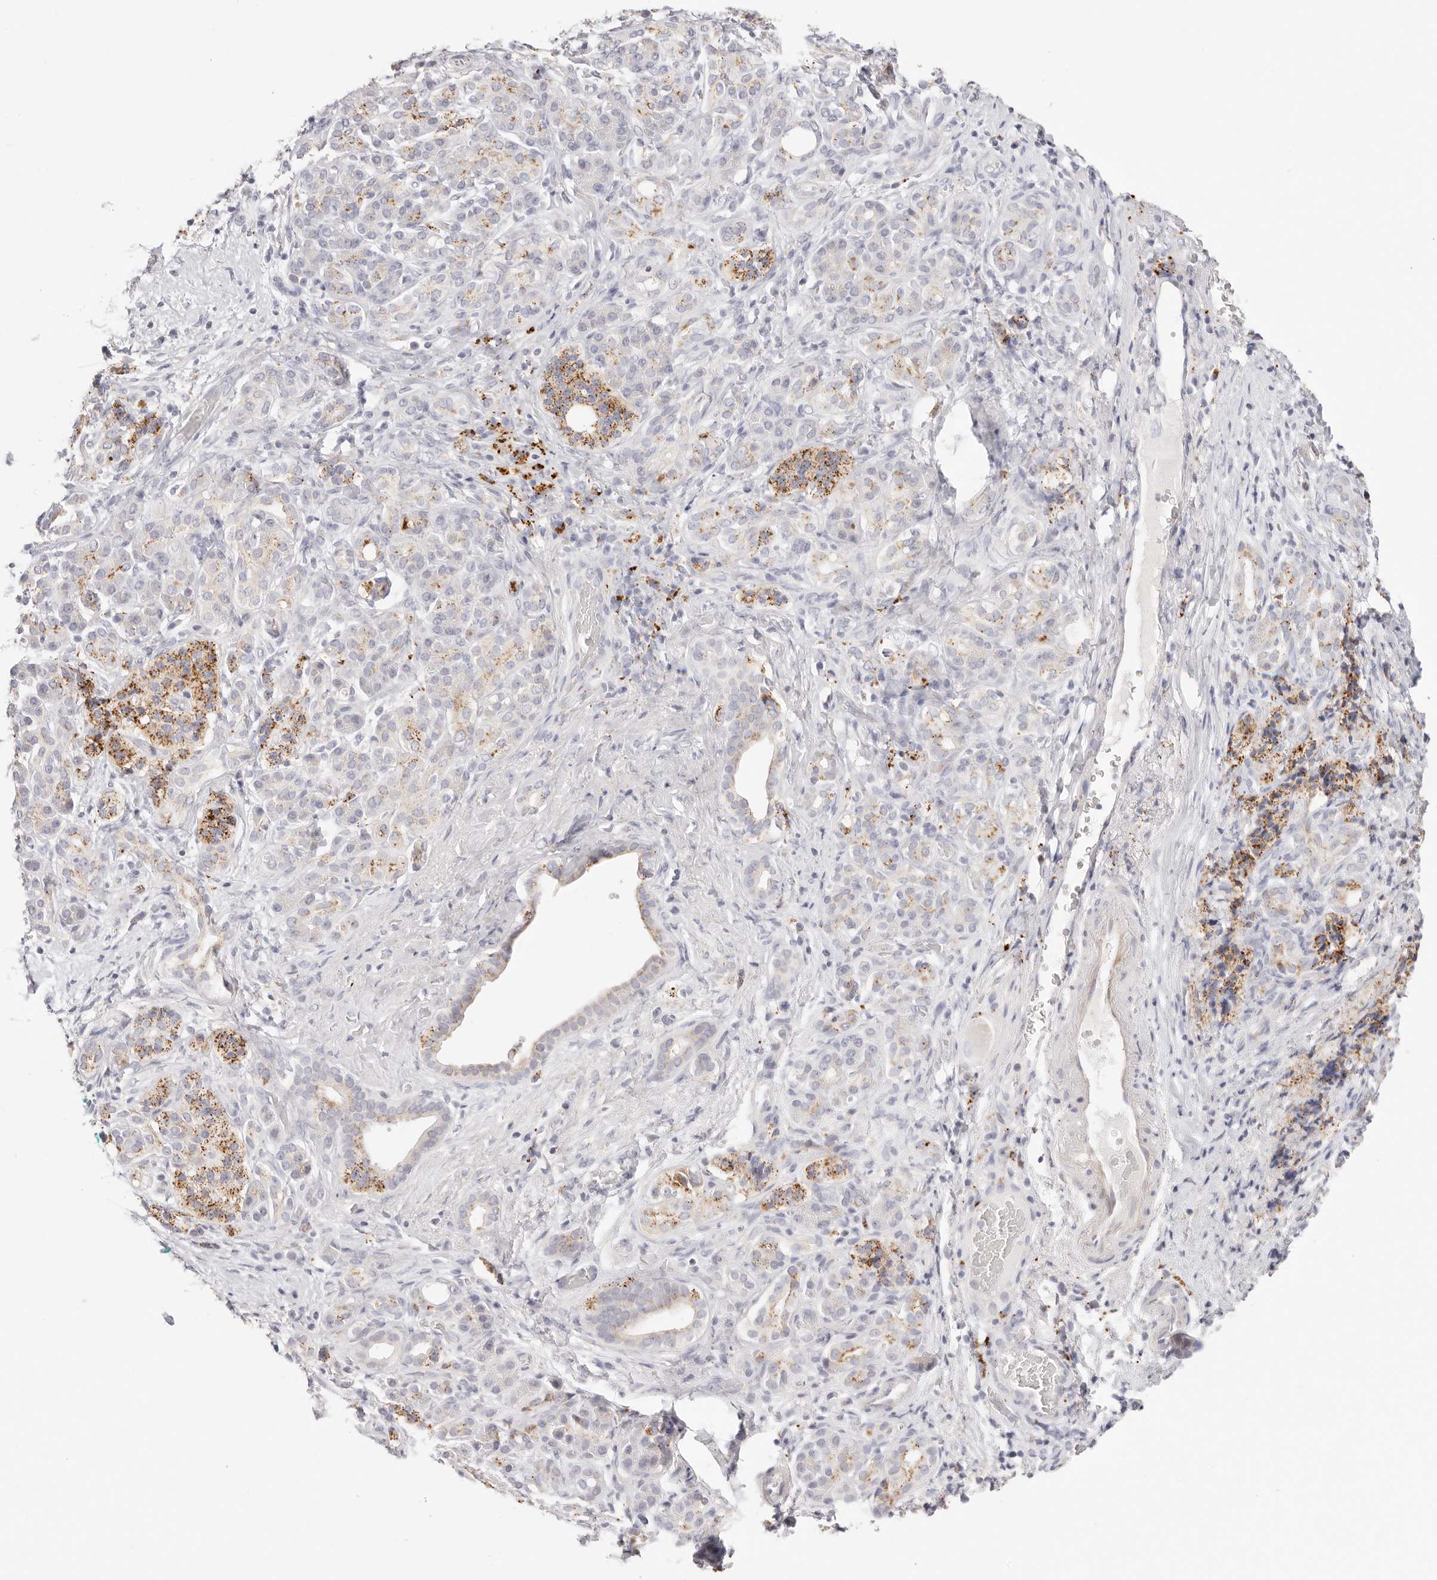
{"staining": {"intensity": "moderate", "quantity": "<25%", "location": "cytoplasmic/membranous"}, "tissue": "pancreatic cancer", "cell_type": "Tumor cells", "image_type": "cancer", "snomed": [{"axis": "morphology", "description": "Adenocarcinoma, NOS"}, {"axis": "topography", "description": "Pancreas"}], "caption": "A micrograph of human adenocarcinoma (pancreatic) stained for a protein displays moderate cytoplasmic/membranous brown staining in tumor cells.", "gene": "STKLD1", "patient": {"sex": "male", "age": 78}}